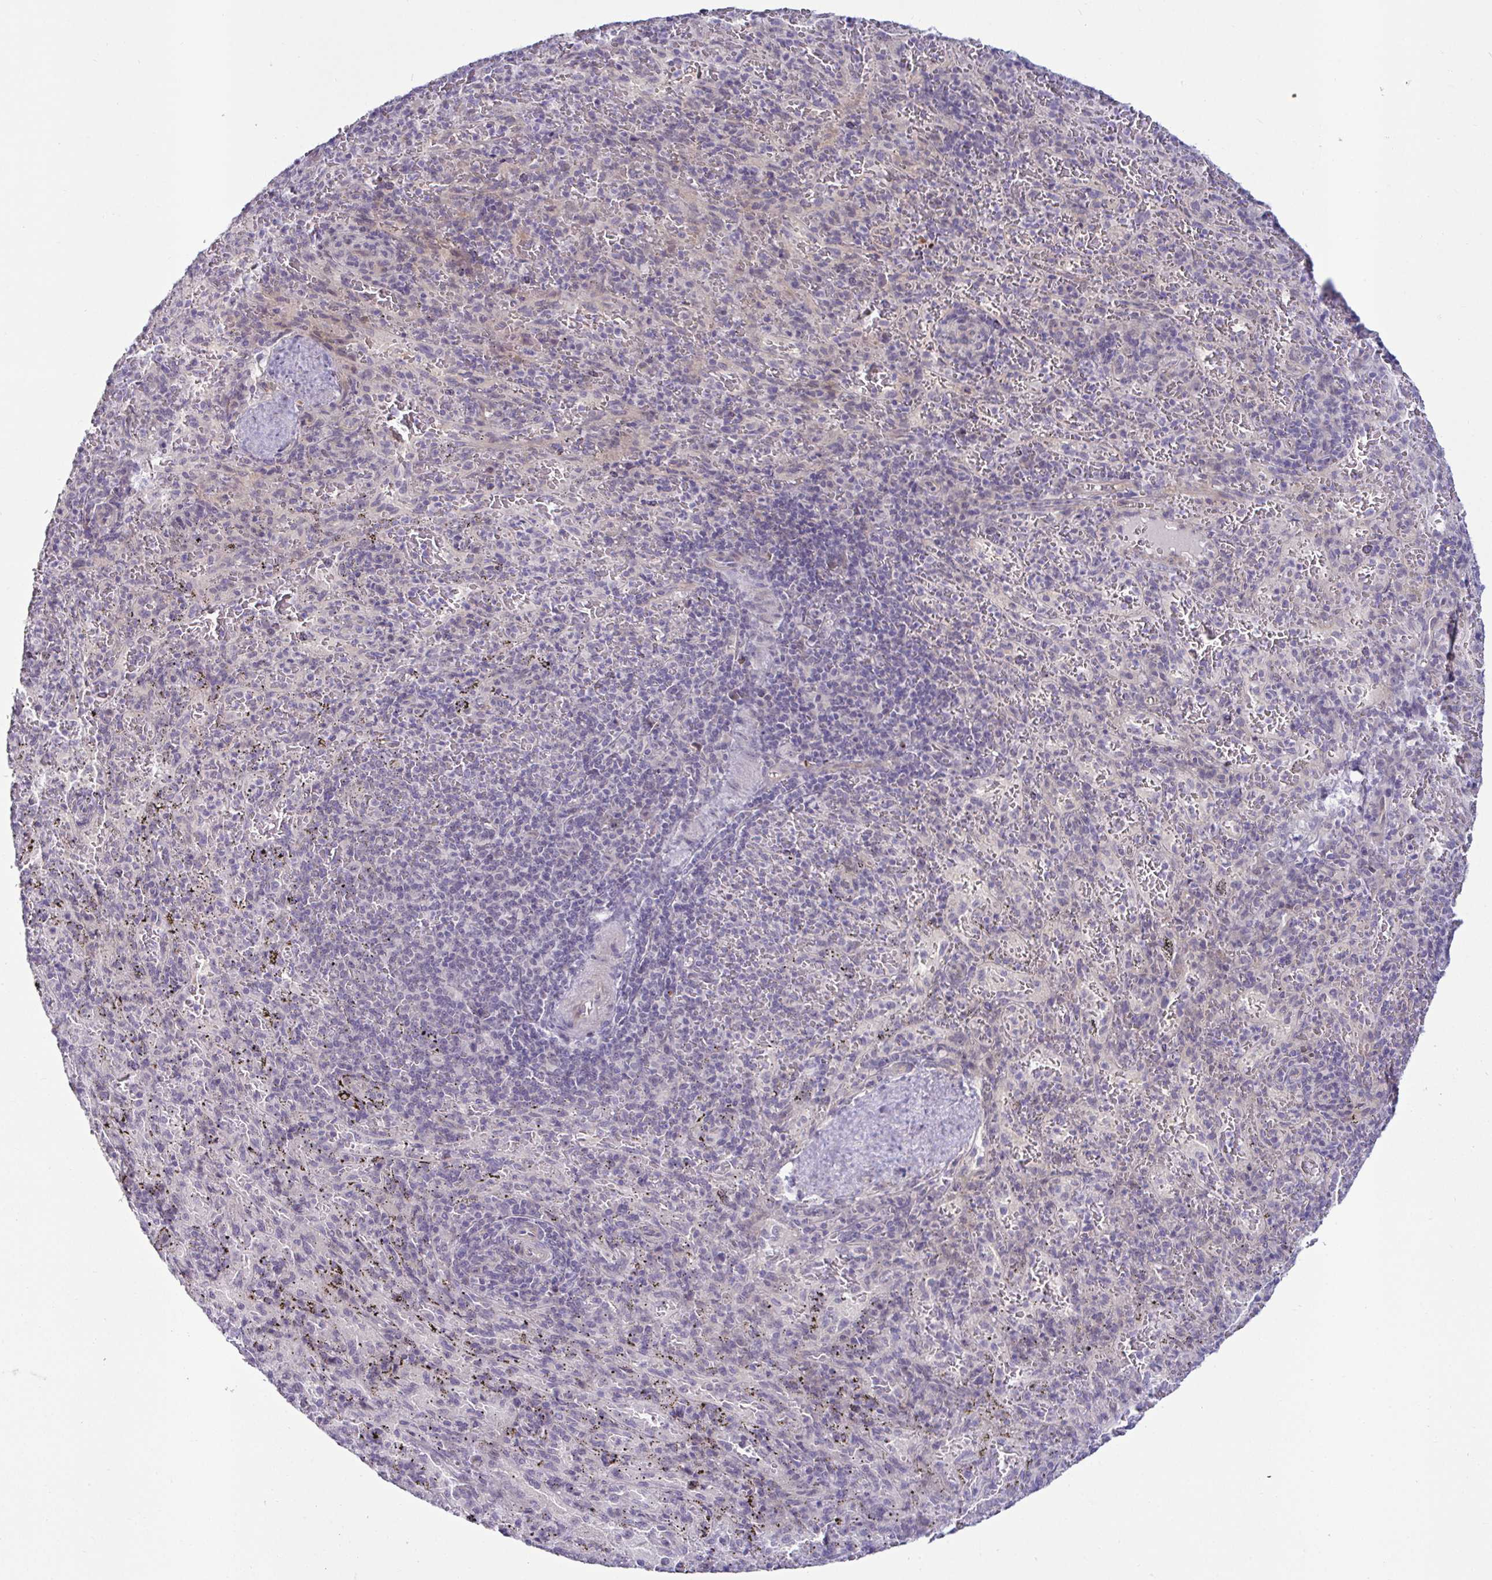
{"staining": {"intensity": "negative", "quantity": "none", "location": "none"}, "tissue": "spleen", "cell_type": "Cells in red pulp", "image_type": "normal", "snomed": [{"axis": "morphology", "description": "Normal tissue, NOS"}, {"axis": "topography", "description": "Spleen"}], "caption": "IHC image of benign human spleen stained for a protein (brown), which shows no positivity in cells in red pulp. The staining is performed using DAB (3,3'-diaminobenzidine) brown chromogen with nuclei counter-stained in using hematoxylin.", "gene": "GSTM1", "patient": {"sex": "male", "age": 57}}